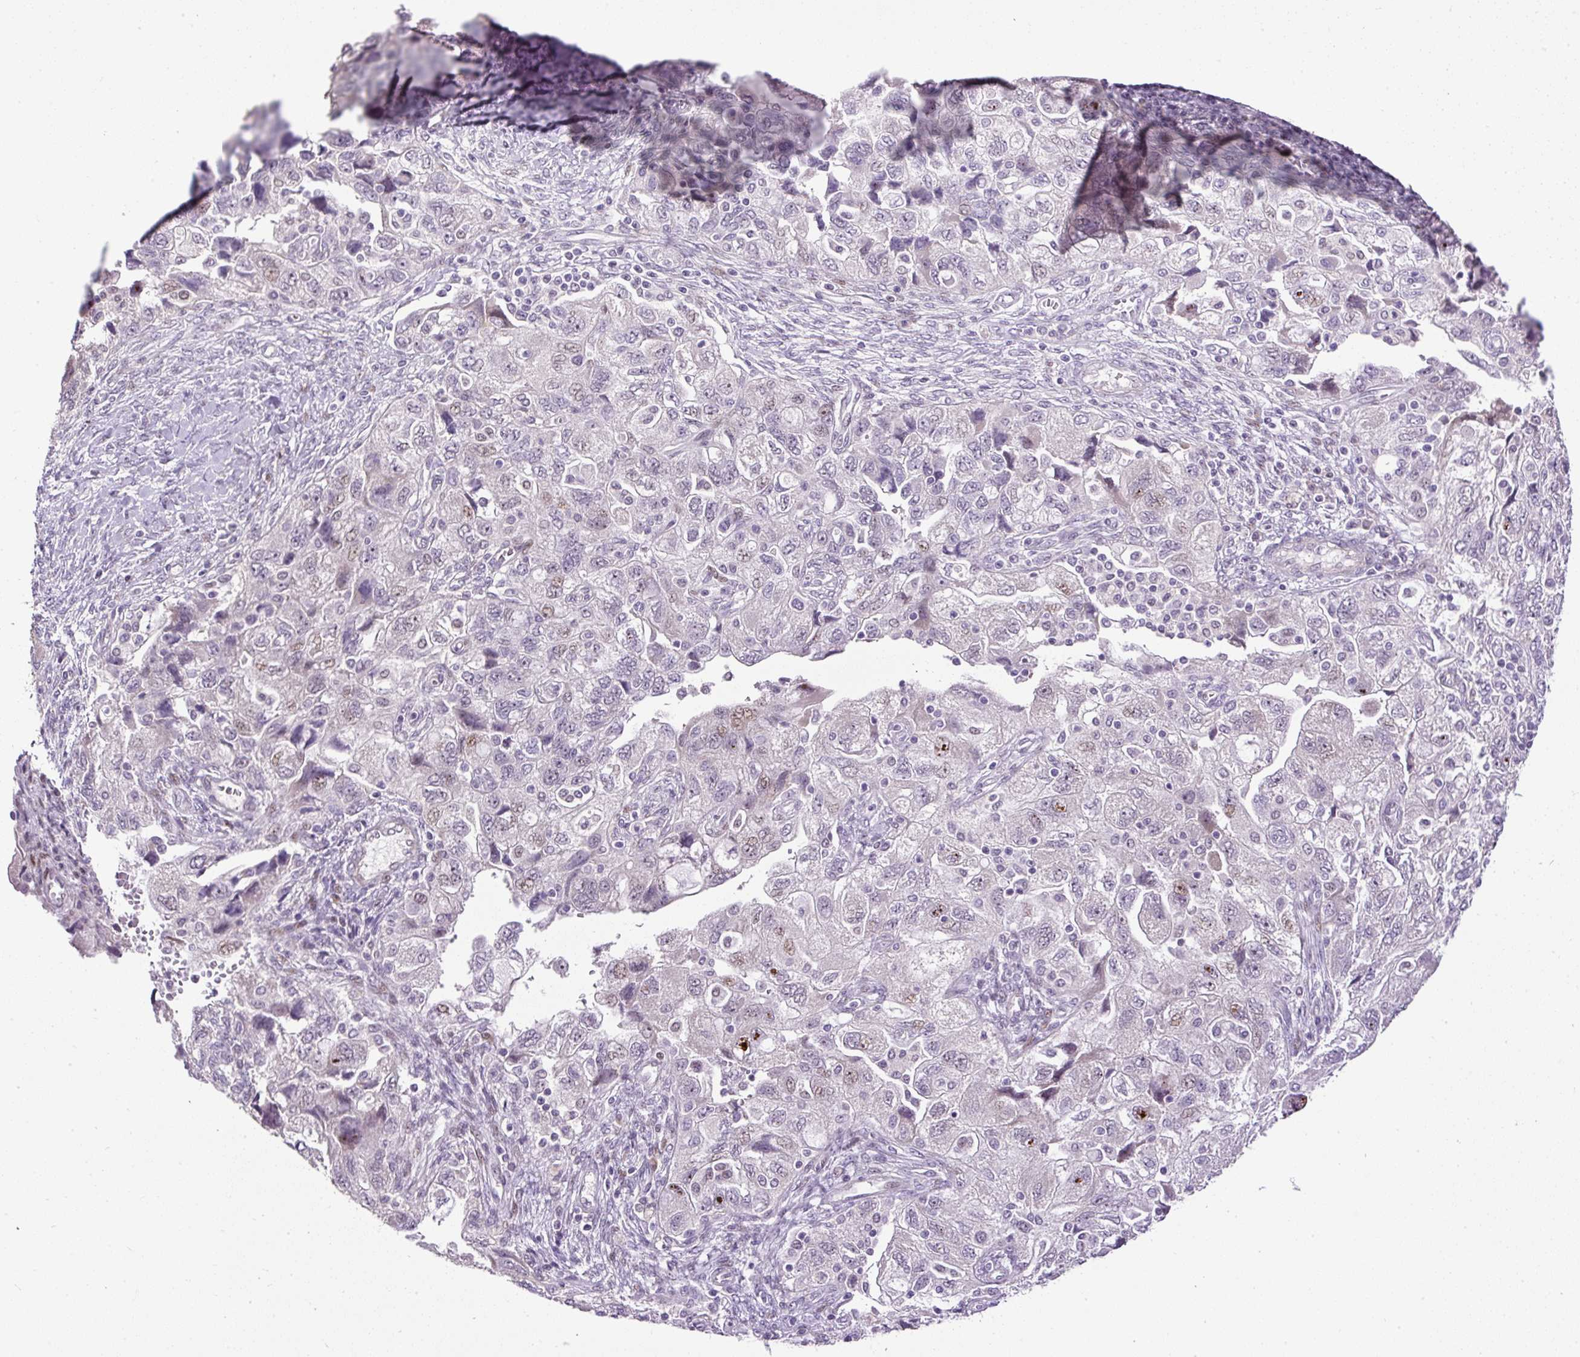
{"staining": {"intensity": "moderate", "quantity": "25%-75%", "location": "nuclear"}, "tissue": "ovarian cancer", "cell_type": "Tumor cells", "image_type": "cancer", "snomed": [{"axis": "morphology", "description": "Carcinoma, NOS"}, {"axis": "morphology", "description": "Cystadenocarcinoma, serous, NOS"}, {"axis": "topography", "description": "Ovary"}], "caption": "This photomicrograph demonstrates ovarian cancer (carcinoma) stained with immunohistochemistry (IHC) to label a protein in brown. The nuclear of tumor cells show moderate positivity for the protein. Nuclei are counter-stained blue.", "gene": "ARHGEF18", "patient": {"sex": "female", "age": 69}}